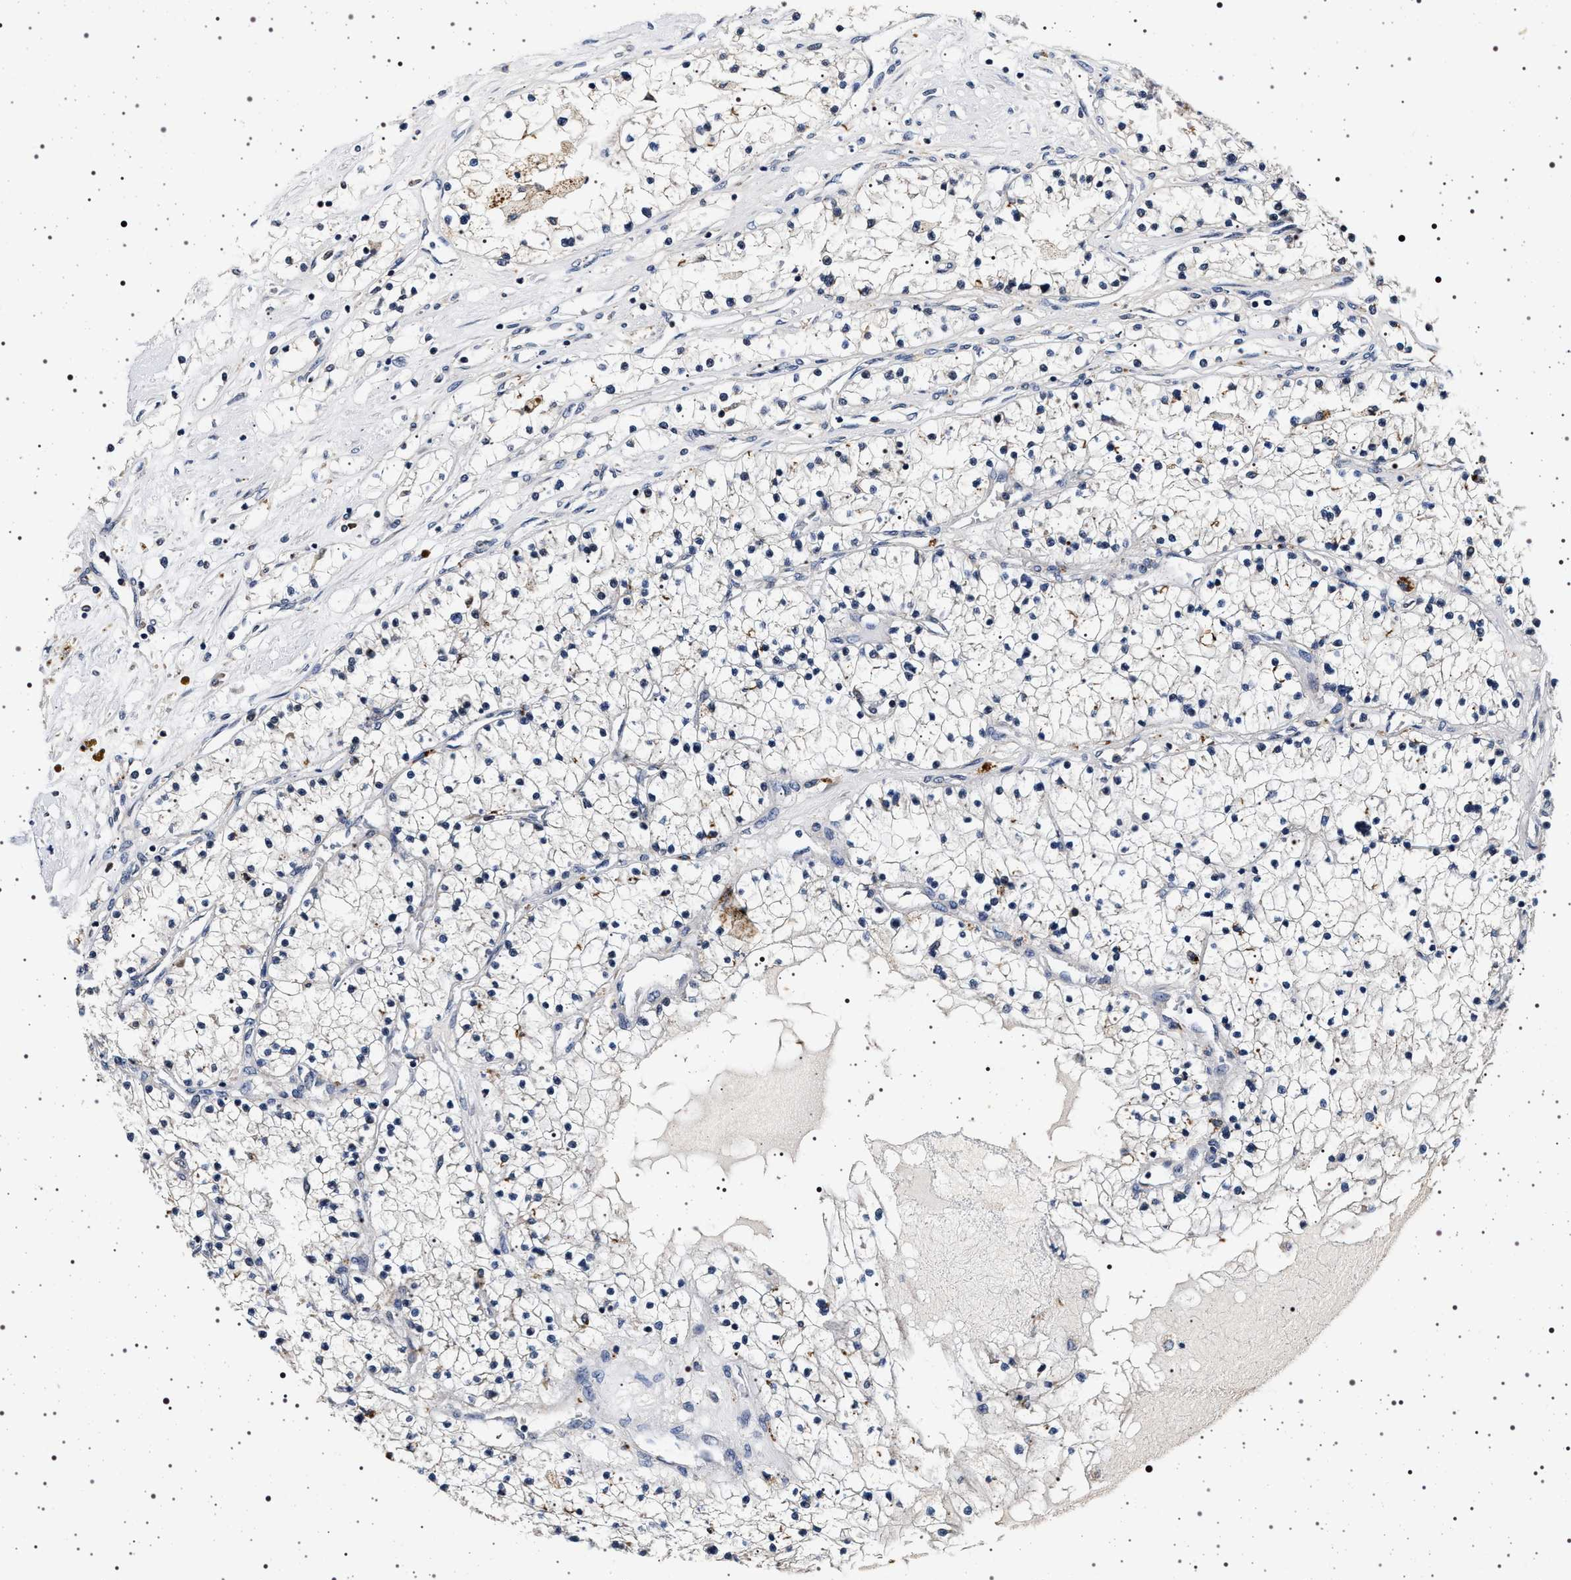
{"staining": {"intensity": "negative", "quantity": "none", "location": "none"}, "tissue": "renal cancer", "cell_type": "Tumor cells", "image_type": "cancer", "snomed": [{"axis": "morphology", "description": "Adenocarcinoma, NOS"}, {"axis": "topography", "description": "Kidney"}], "caption": "Immunohistochemistry photomicrograph of renal adenocarcinoma stained for a protein (brown), which demonstrates no staining in tumor cells.", "gene": "CDKN1B", "patient": {"sex": "male", "age": 68}}